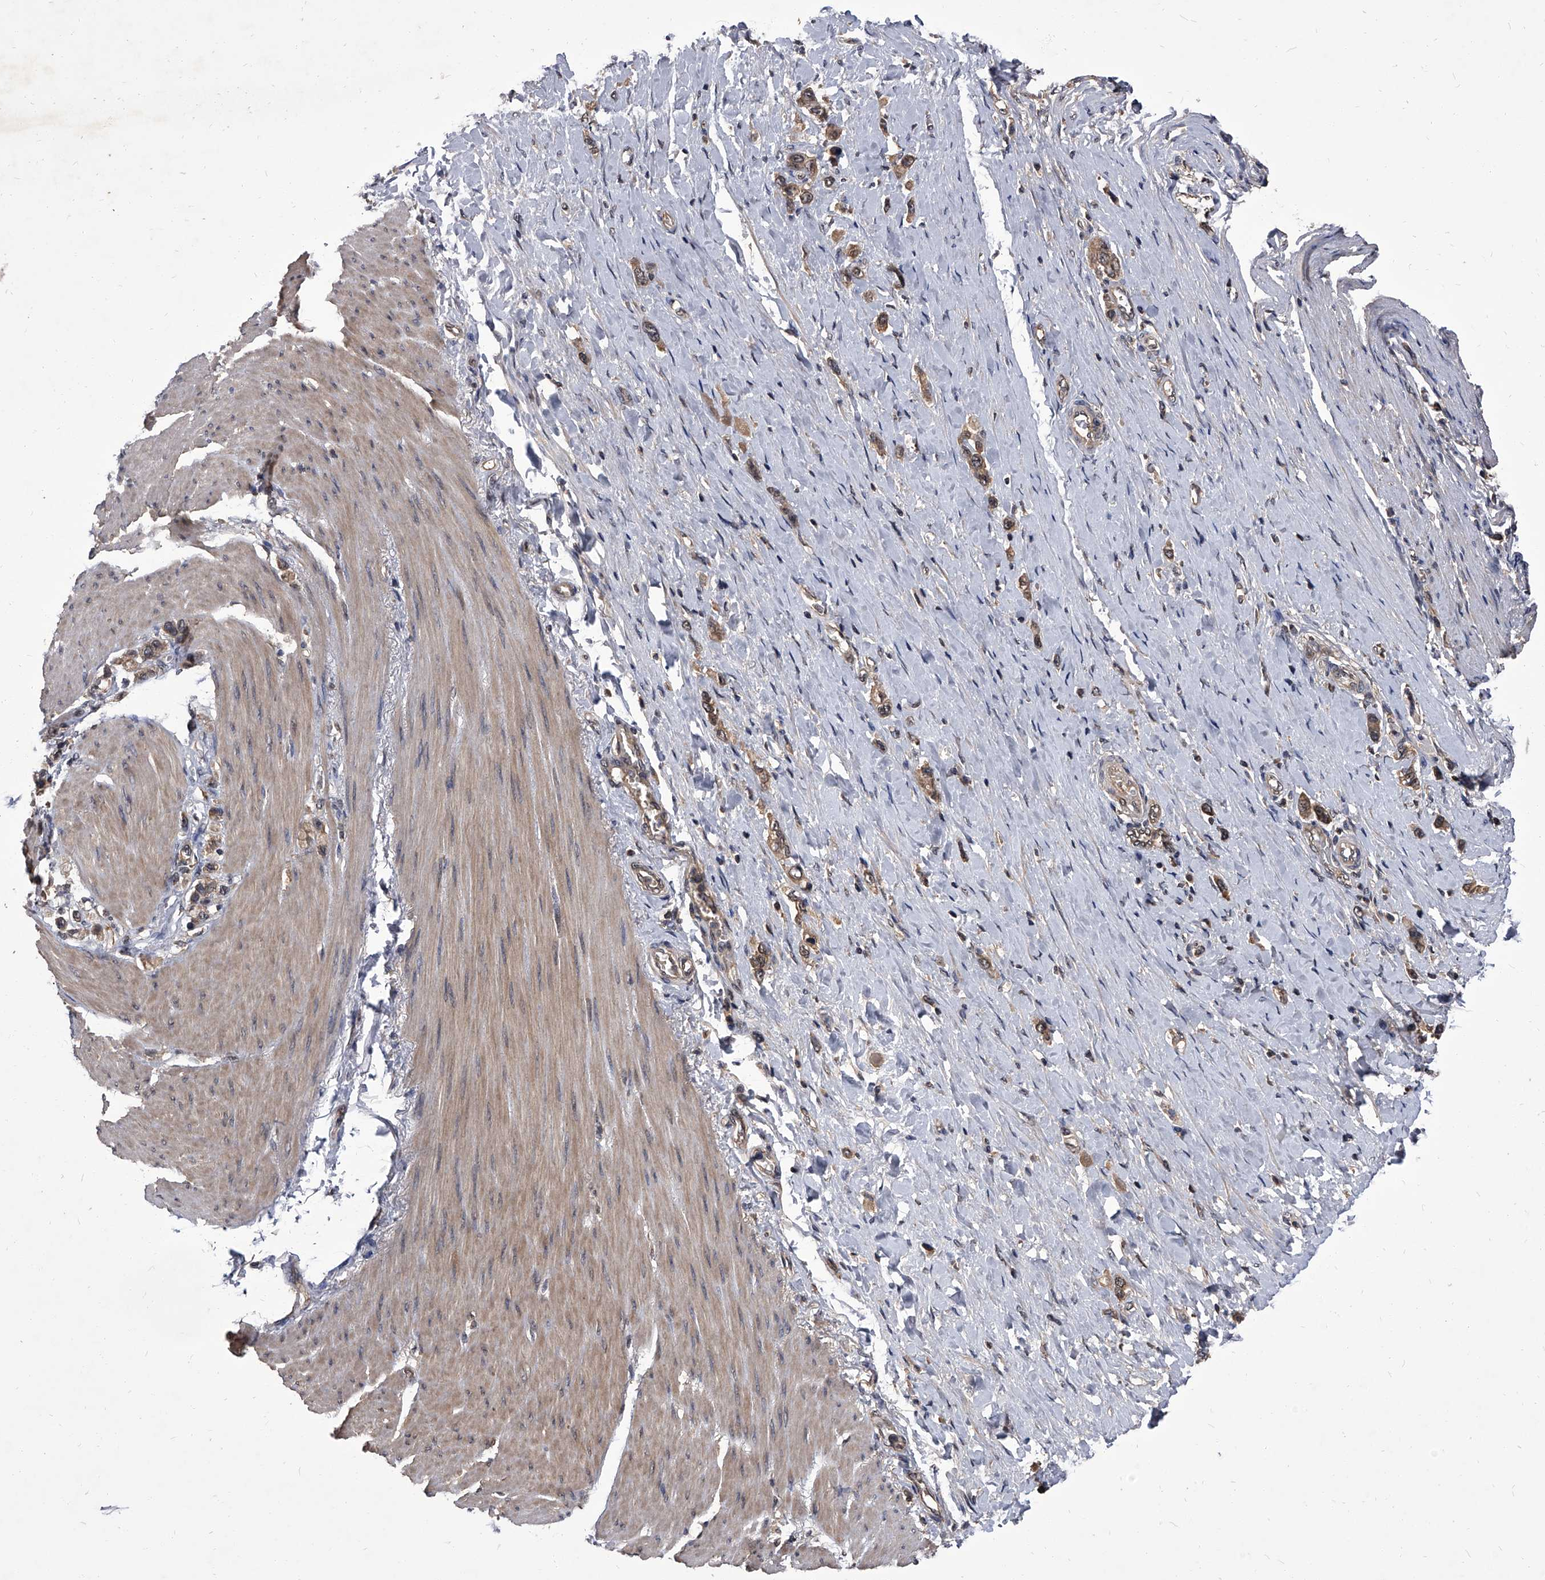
{"staining": {"intensity": "moderate", "quantity": ">75%", "location": "cytoplasmic/membranous"}, "tissue": "stomach cancer", "cell_type": "Tumor cells", "image_type": "cancer", "snomed": [{"axis": "morphology", "description": "Adenocarcinoma, NOS"}, {"axis": "topography", "description": "Stomach"}], "caption": "Immunohistochemical staining of human stomach adenocarcinoma demonstrates medium levels of moderate cytoplasmic/membranous protein positivity in about >75% of tumor cells. (DAB (3,3'-diaminobenzidine) IHC with brightfield microscopy, high magnification).", "gene": "SLC18B1", "patient": {"sex": "female", "age": 65}}